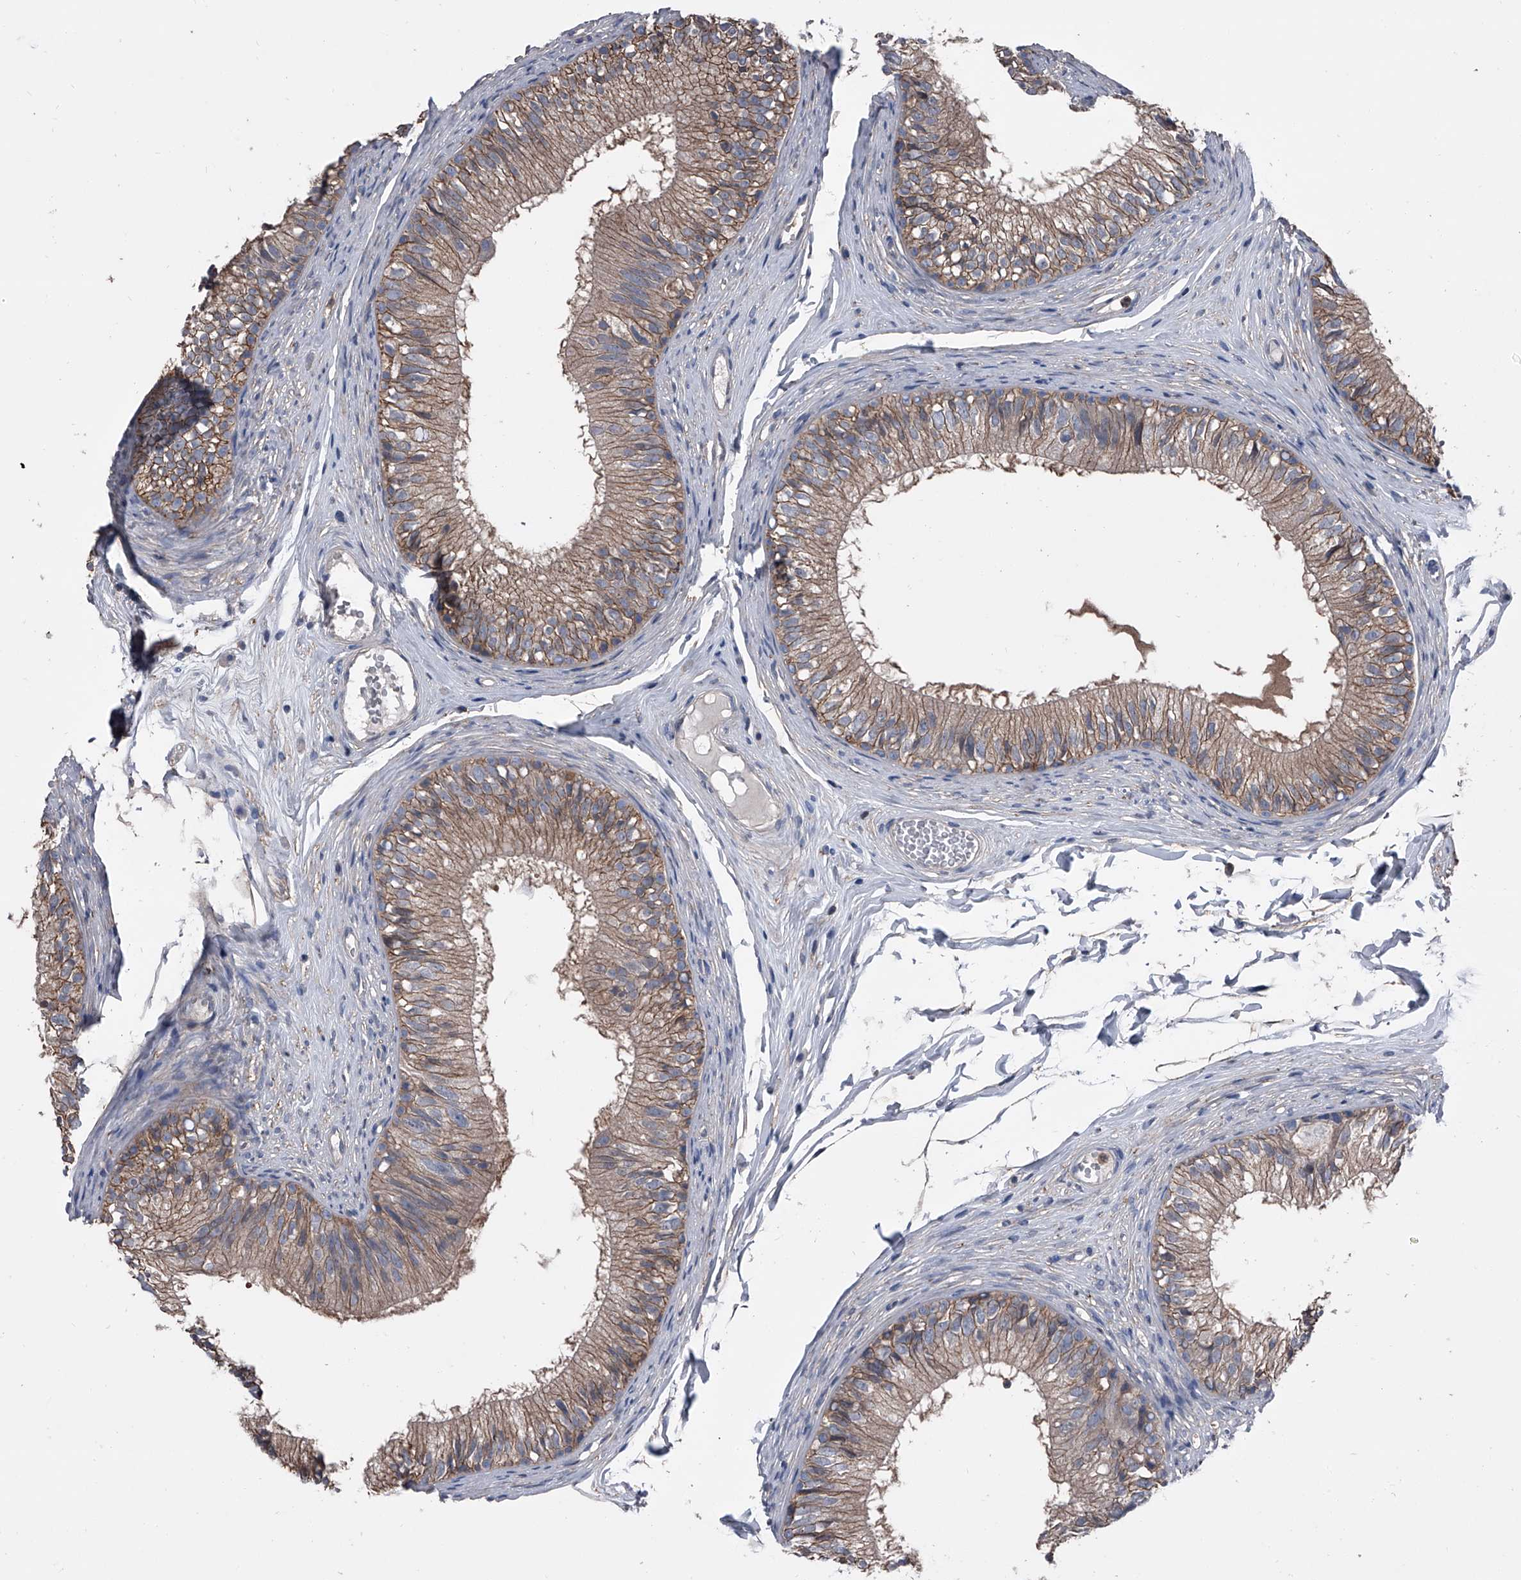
{"staining": {"intensity": "moderate", "quantity": "25%-75%", "location": "cytoplasmic/membranous"}, "tissue": "epididymis", "cell_type": "Glandular cells", "image_type": "normal", "snomed": [{"axis": "morphology", "description": "Normal tissue, NOS"}, {"axis": "morphology", "description": "Seminoma in situ"}, {"axis": "topography", "description": "Testis"}, {"axis": "topography", "description": "Epididymis"}], "caption": "Protein analysis of benign epididymis displays moderate cytoplasmic/membranous positivity in about 25%-75% of glandular cells.", "gene": "PIP5K1A", "patient": {"sex": "male", "age": 28}}